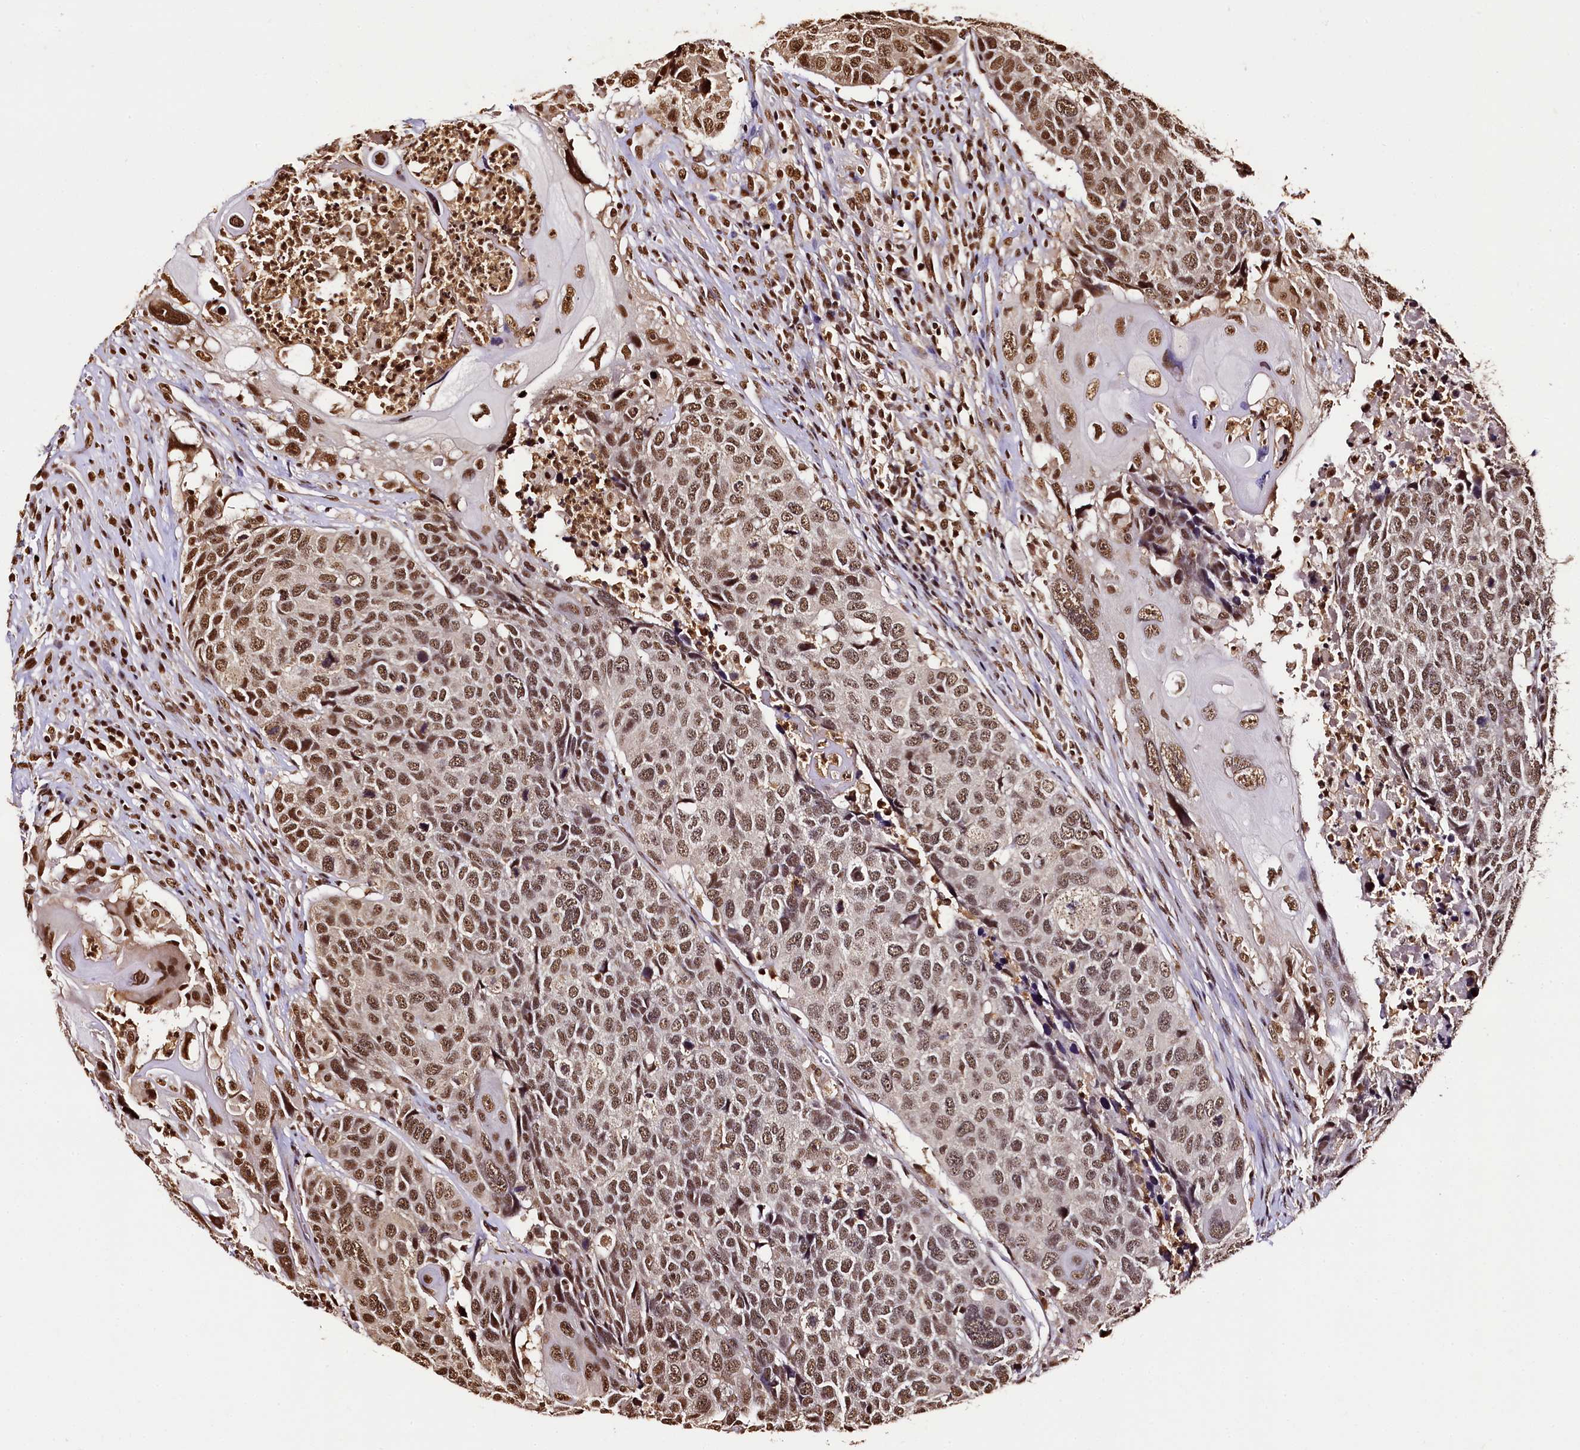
{"staining": {"intensity": "moderate", "quantity": ">75%", "location": "nuclear"}, "tissue": "head and neck cancer", "cell_type": "Tumor cells", "image_type": "cancer", "snomed": [{"axis": "morphology", "description": "Squamous cell carcinoma, NOS"}, {"axis": "topography", "description": "Head-Neck"}], "caption": "This micrograph displays immunohistochemistry staining of human head and neck cancer (squamous cell carcinoma), with medium moderate nuclear staining in approximately >75% of tumor cells.", "gene": "SNRPD2", "patient": {"sex": "male", "age": 66}}